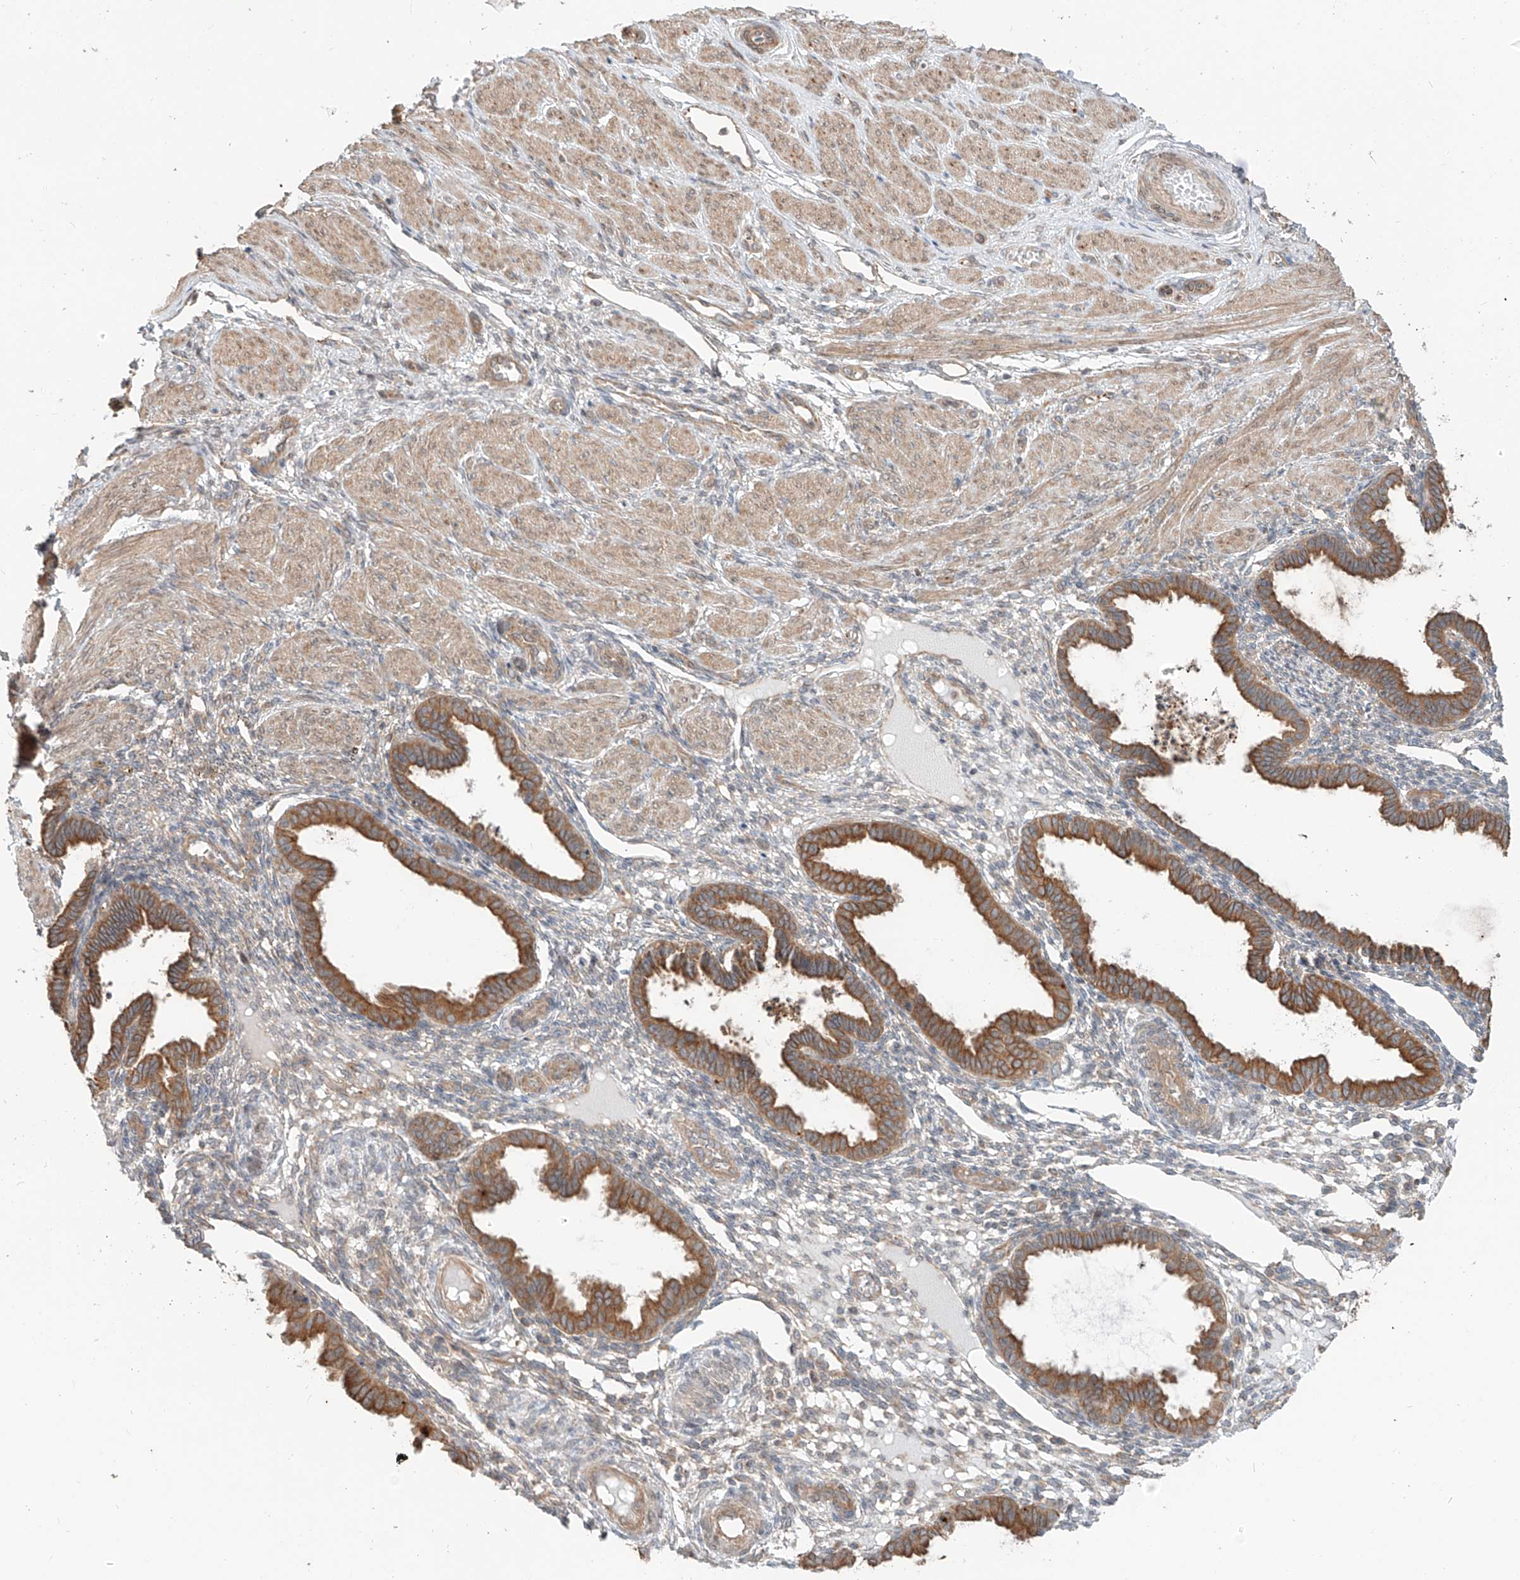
{"staining": {"intensity": "negative", "quantity": "none", "location": "none"}, "tissue": "endometrium", "cell_type": "Cells in endometrial stroma", "image_type": "normal", "snomed": [{"axis": "morphology", "description": "Normal tissue, NOS"}, {"axis": "topography", "description": "Endometrium"}], "caption": "The image reveals no significant staining in cells in endometrial stroma of endometrium. (Stains: DAB (3,3'-diaminobenzidine) immunohistochemistry (IHC) with hematoxylin counter stain, Microscopy: brightfield microscopy at high magnification).", "gene": "CEP162", "patient": {"sex": "female", "age": 33}}